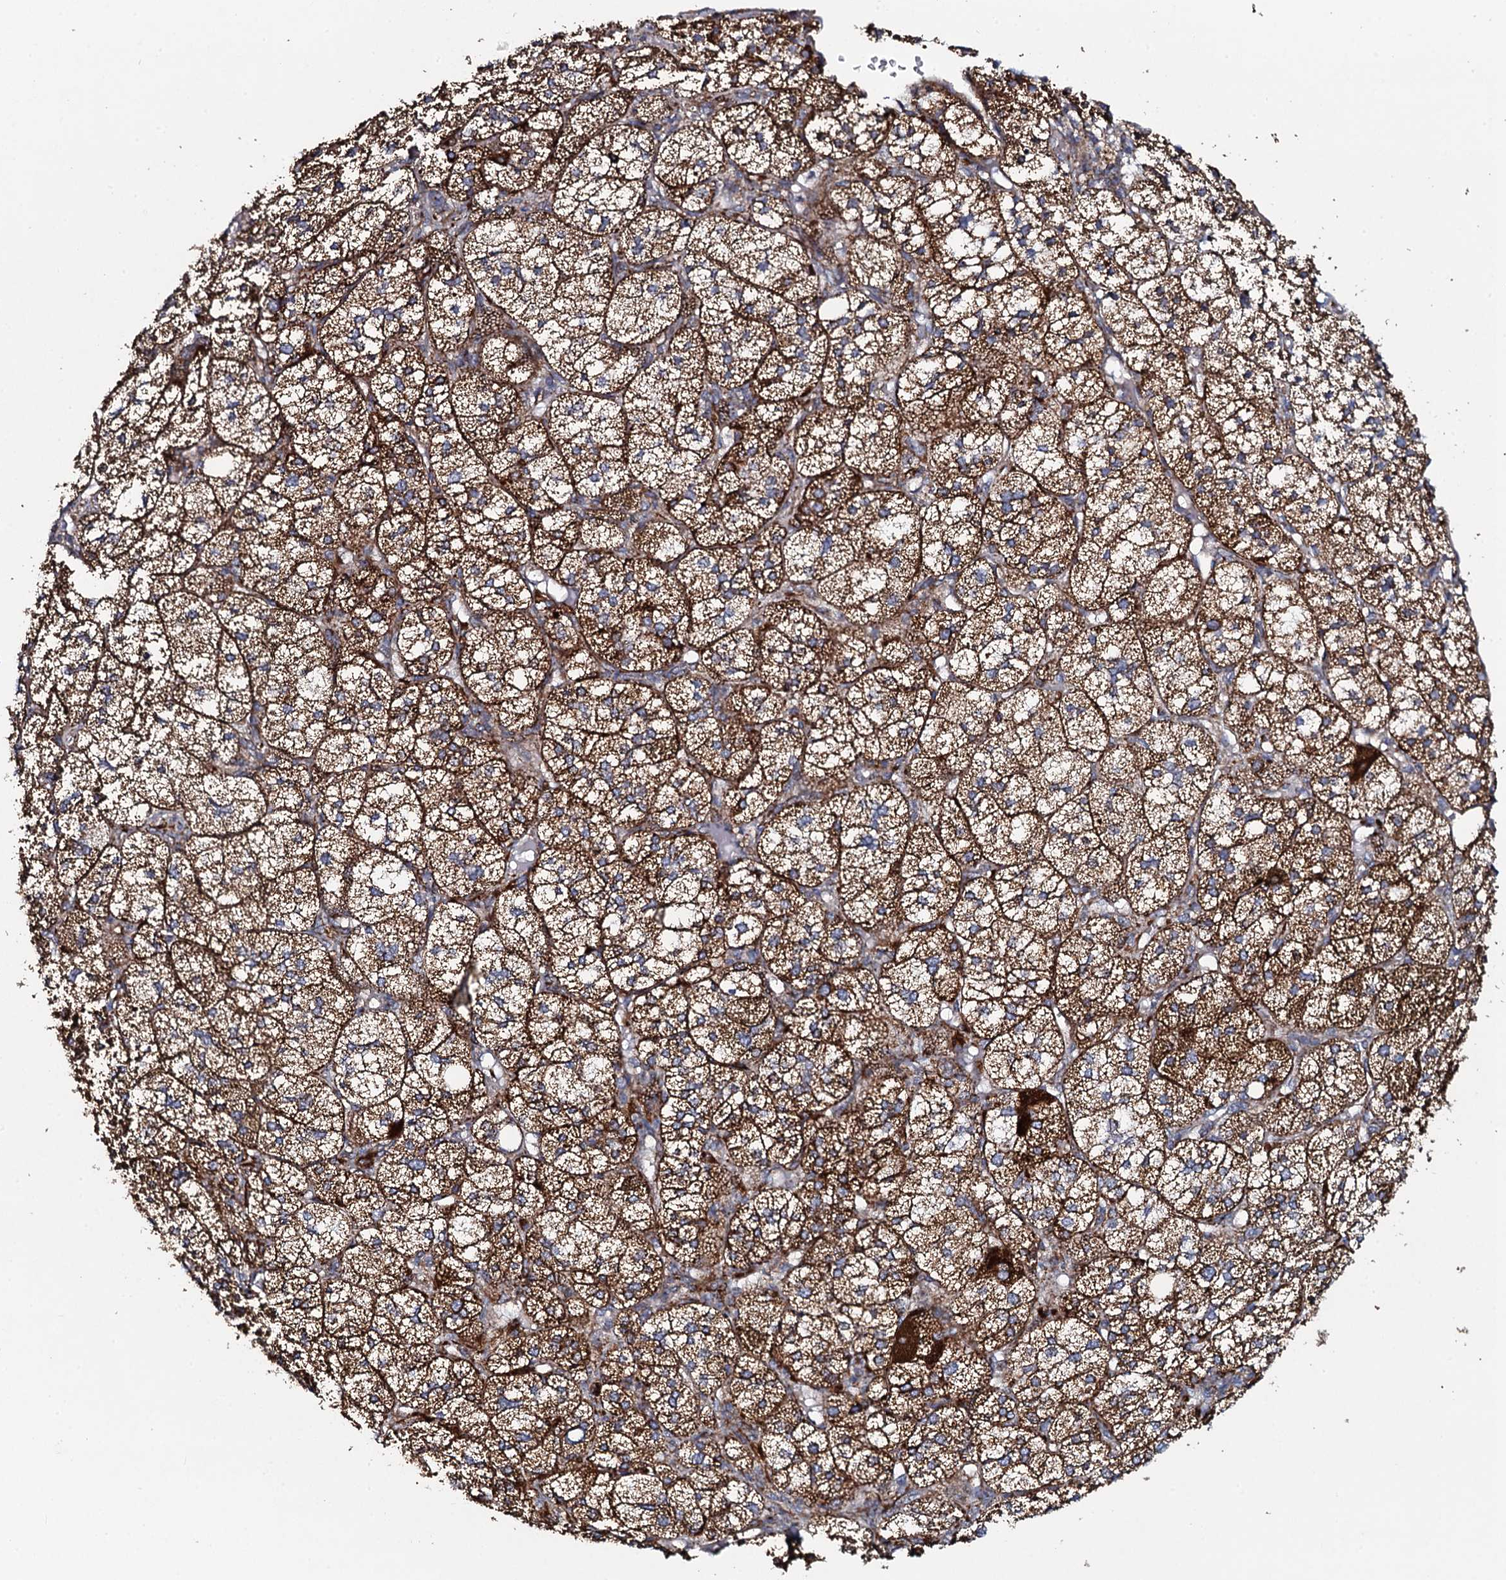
{"staining": {"intensity": "strong", "quantity": ">75%", "location": "cytoplasmic/membranous"}, "tissue": "adrenal gland", "cell_type": "Glandular cells", "image_type": "normal", "snomed": [{"axis": "morphology", "description": "Normal tissue, NOS"}, {"axis": "topography", "description": "Adrenal gland"}], "caption": "A brown stain highlights strong cytoplasmic/membranous expression of a protein in glandular cells of benign adrenal gland. (DAB (3,3'-diaminobenzidine) = brown stain, brightfield microscopy at high magnification).", "gene": "EVC2", "patient": {"sex": "female", "age": 61}}